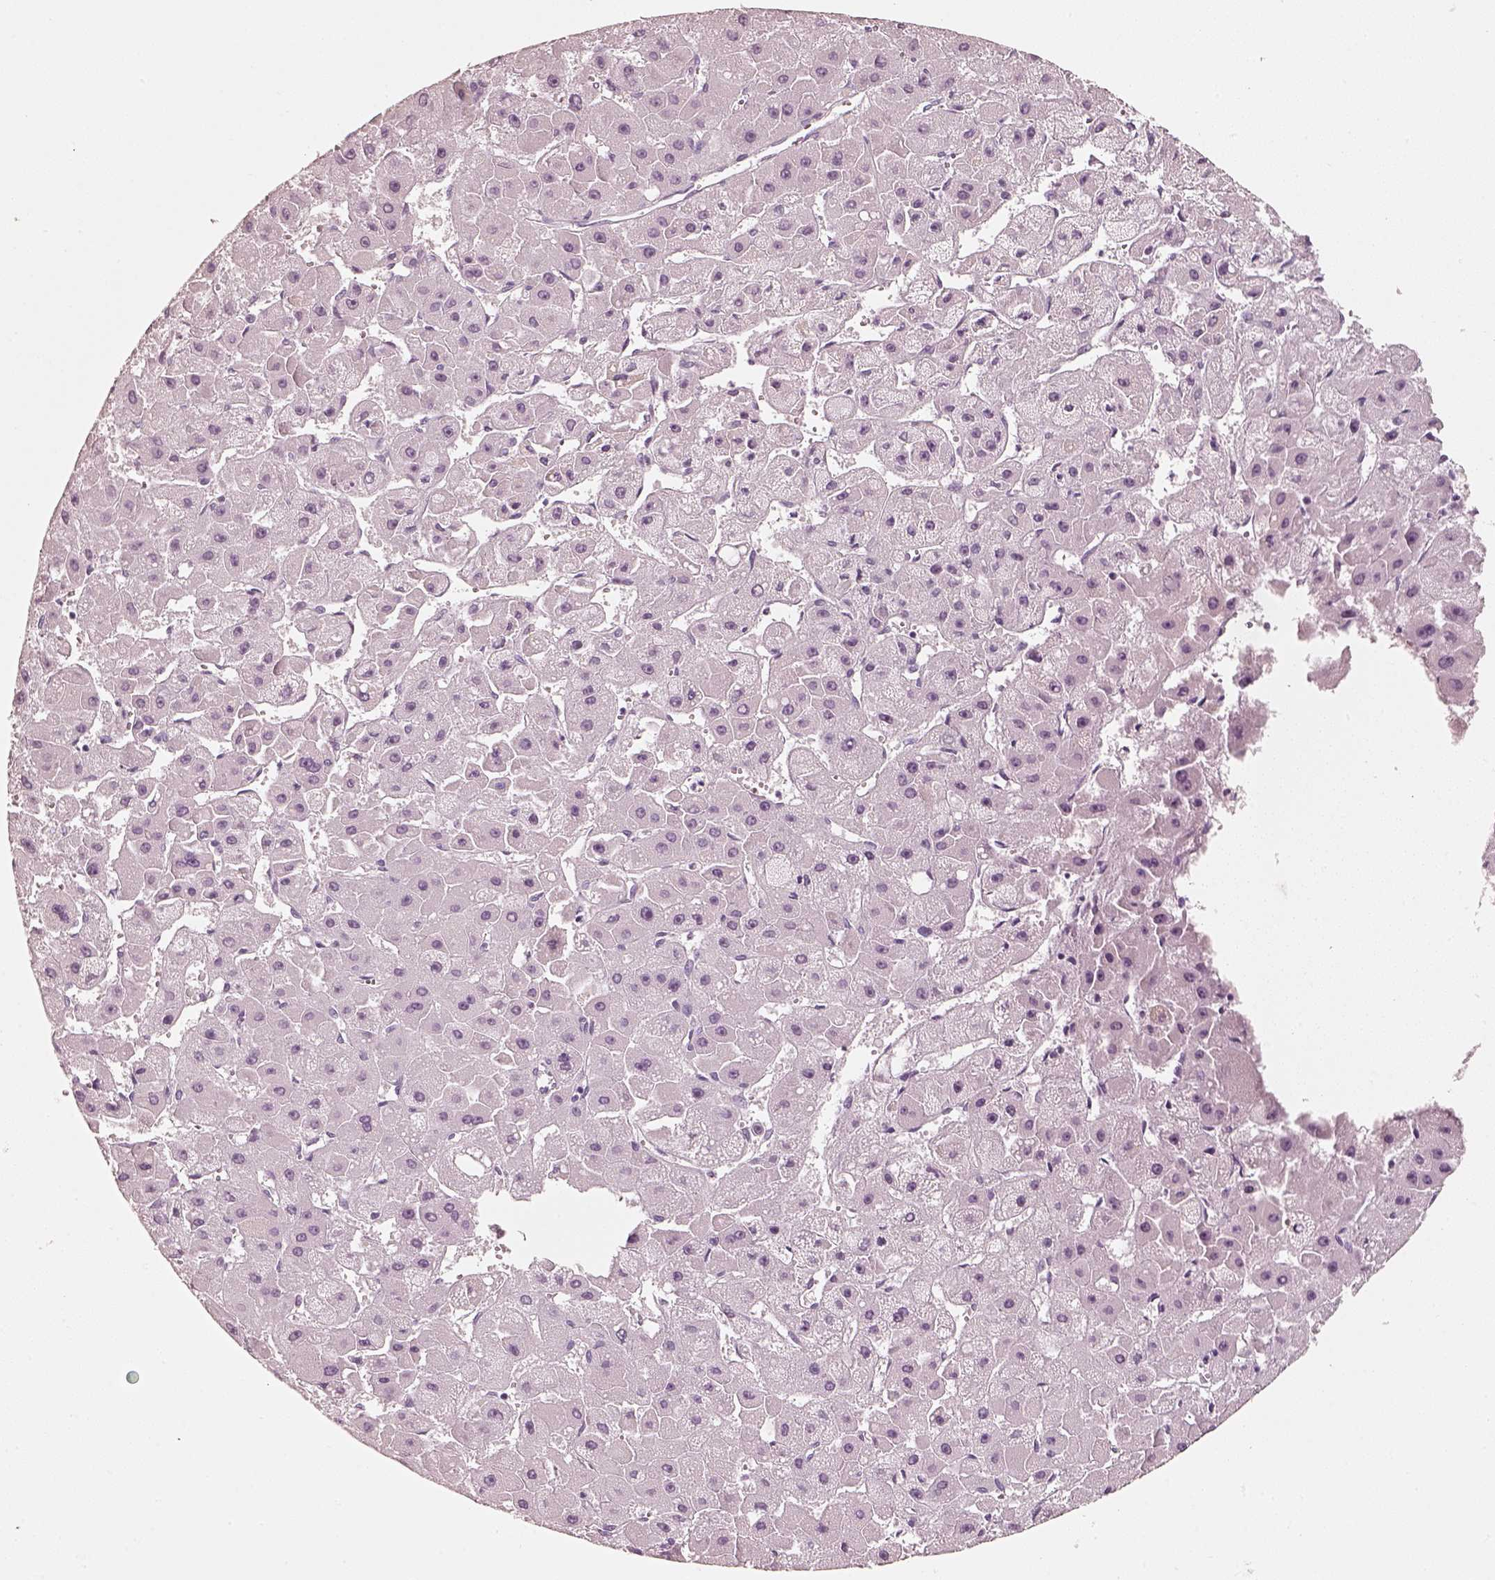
{"staining": {"intensity": "negative", "quantity": "none", "location": "none"}, "tissue": "liver cancer", "cell_type": "Tumor cells", "image_type": "cancer", "snomed": [{"axis": "morphology", "description": "Carcinoma, Hepatocellular, NOS"}, {"axis": "topography", "description": "Liver"}], "caption": "Immunohistochemical staining of hepatocellular carcinoma (liver) displays no significant positivity in tumor cells.", "gene": "R3HDML", "patient": {"sex": "female", "age": 25}}